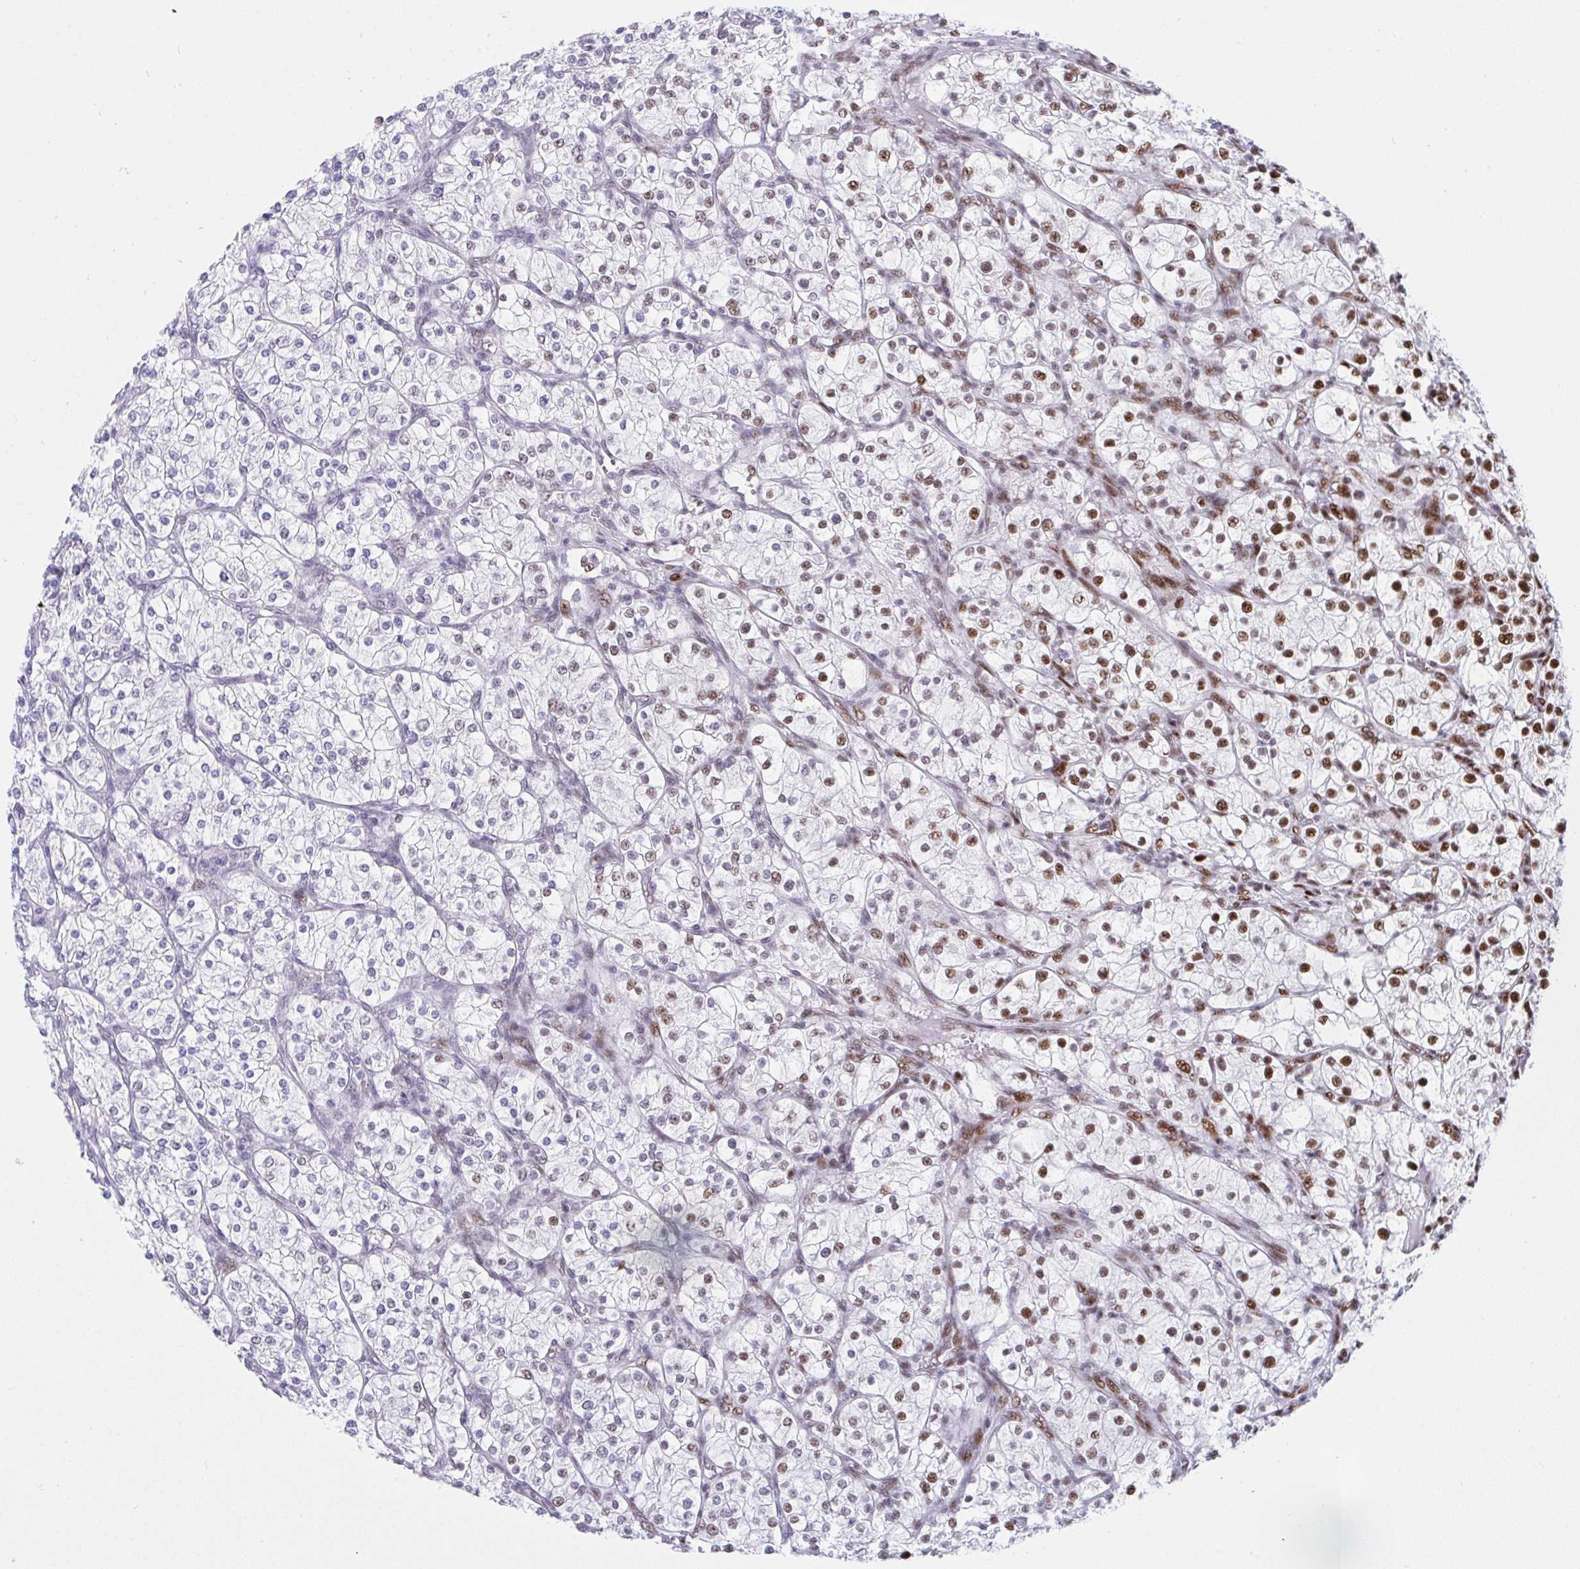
{"staining": {"intensity": "strong", "quantity": "25%-75%", "location": "nuclear"}, "tissue": "renal cancer", "cell_type": "Tumor cells", "image_type": "cancer", "snomed": [{"axis": "morphology", "description": "Adenocarcinoma, NOS"}, {"axis": "topography", "description": "Kidney"}], "caption": "Protein staining demonstrates strong nuclear expression in approximately 25%-75% of tumor cells in adenocarcinoma (renal).", "gene": "IKZF2", "patient": {"sex": "male", "age": 80}}